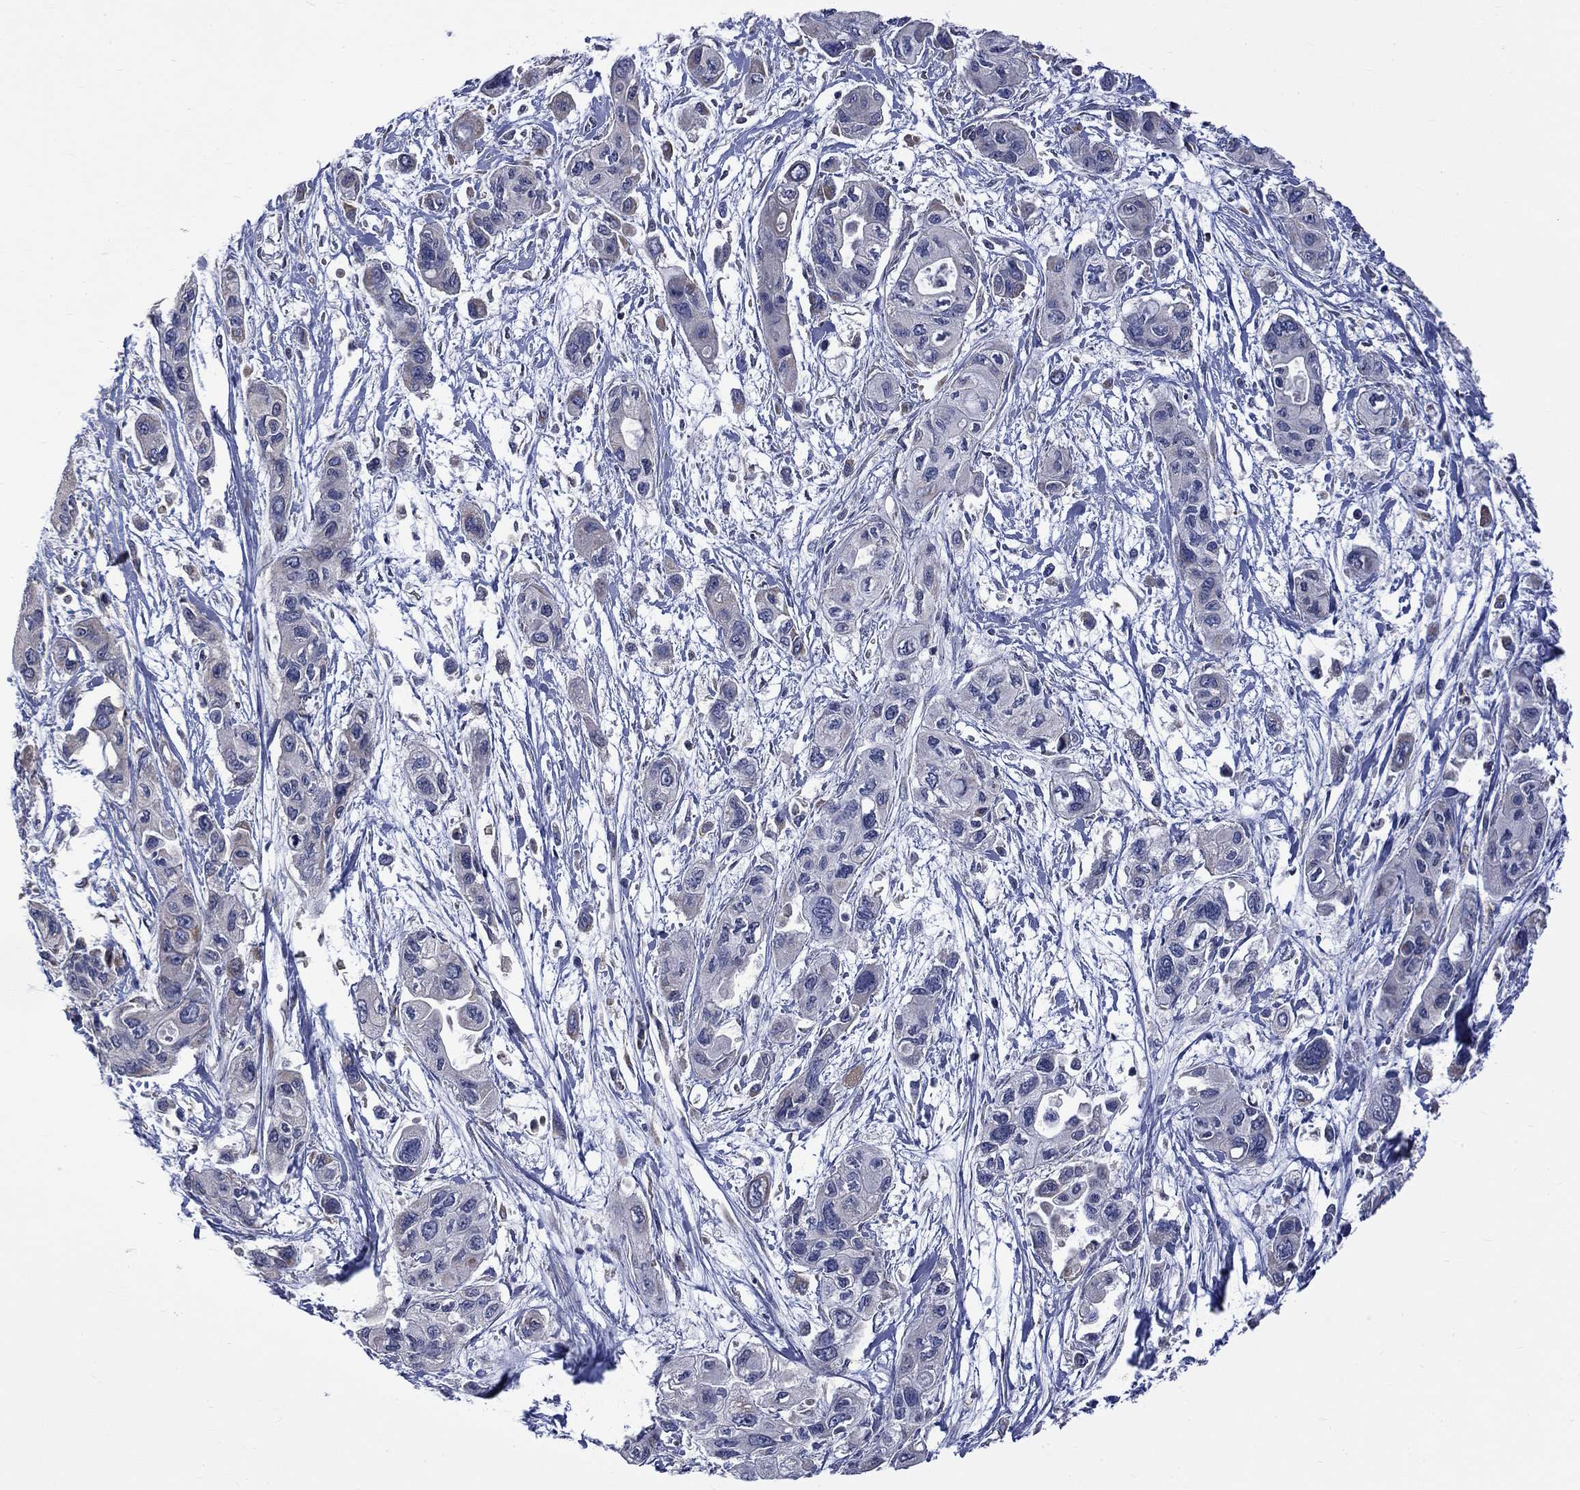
{"staining": {"intensity": "negative", "quantity": "none", "location": "none"}, "tissue": "pancreatic cancer", "cell_type": "Tumor cells", "image_type": "cancer", "snomed": [{"axis": "morphology", "description": "Adenocarcinoma, NOS"}, {"axis": "topography", "description": "Pancreas"}], "caption": "A high-resolution micrograph shows immunohistochemistry staining of pancreatic cancer, which reveals no significant positivity in tumor cells. (DAB immunohistochemistry, high magnification).", "gene": "CAMKK2", "patient": {"sex": "female", "age": 47}}